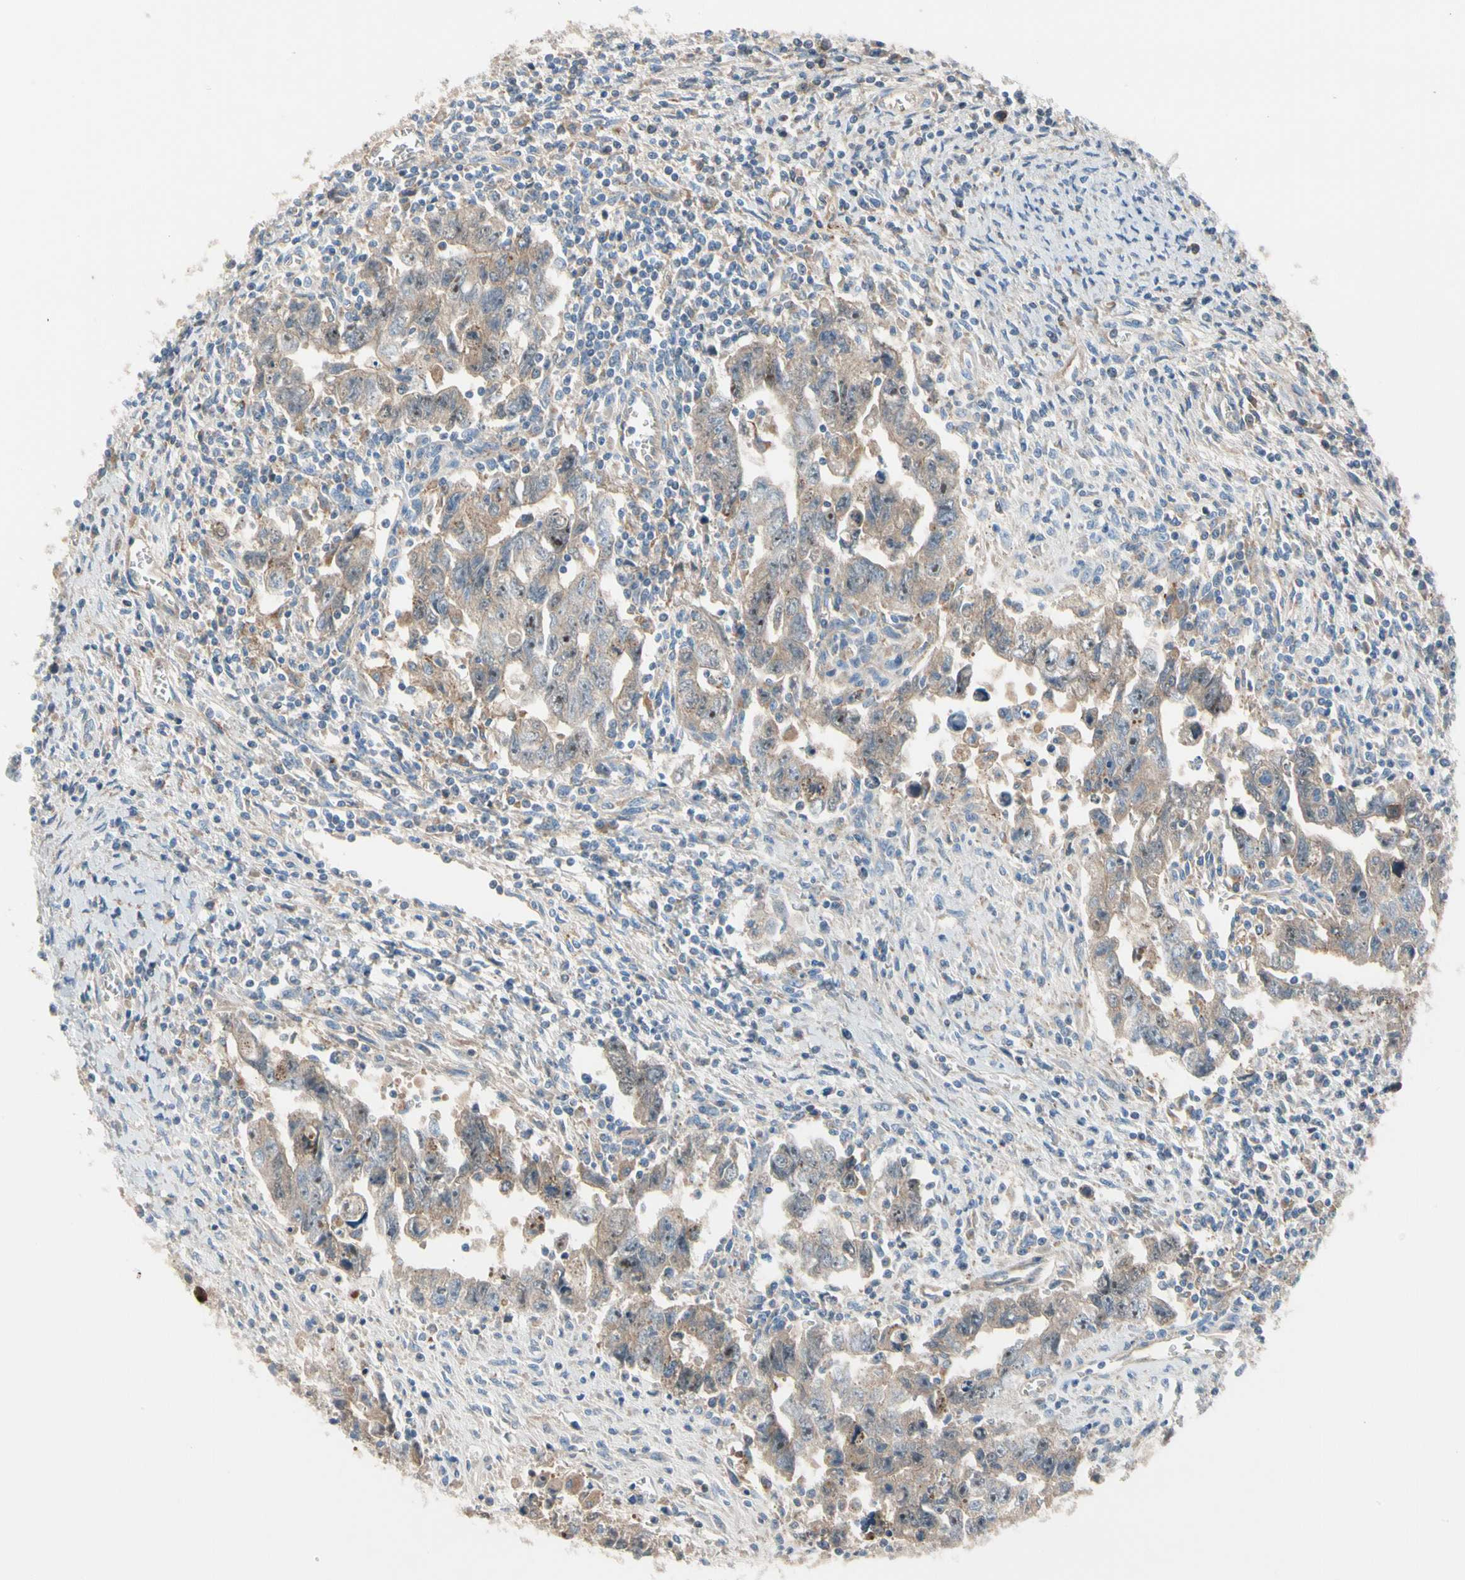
{"staining": {"intensity": "weak", "quantity": "25%-75%", "location": "cytoplasmic/membranous"}, "tissue": "testis cancer", "cell_type": "Tumor cells", "image_type": "cancer", "snomed": [{"axis": "morphology", "description": "Carcinoma, Embryonal, NOS"}, {"axis": "topography", "description": "Testis"}], "caption": "An IHC micrograph of neoplastic tissue is shown. Protein staining in brown labels weak cytoplasmic/membranous positivity in testis cancer within tumor cells. Nuclei are stained in blue.", "gene": "HJURP", "patient": {"sex": "male", "age": 28}}